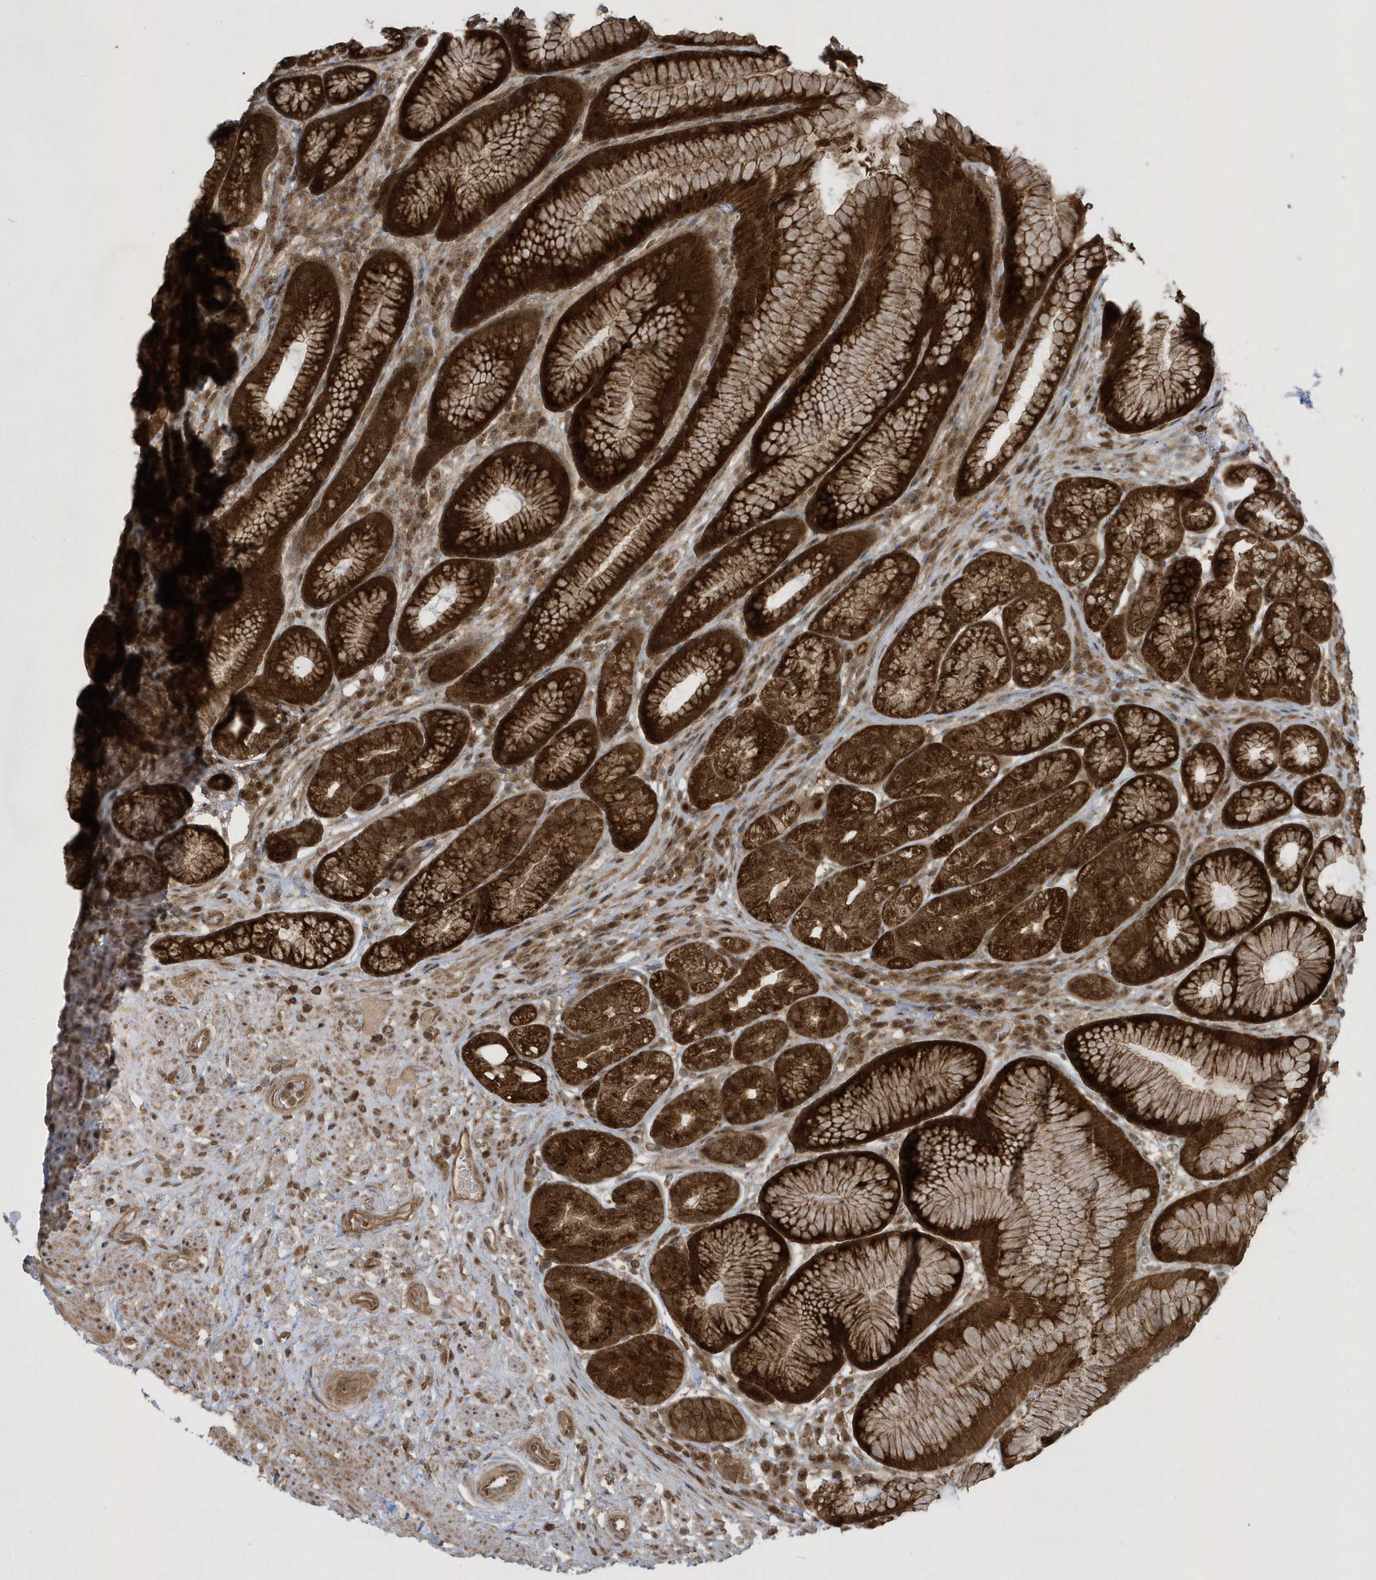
{"staining": {"intensity": "strong", "quantity": ">75%", "location": "cytoplasmic/membranous"}, "tissue": "stomach", "cell_type": "Glandular cells", "image_type": "normal", "snomed": [{"axis": "morphology", "description": "Normal tissue, NOS"}, {"axis": "topography", "description": "Stomach"}], "caption": "Strong cytoplasmic/membranous expression for a protein is identified in approximately >75% of glandular cells of normal stomach using immunohistochemistry (IHC).", "gene": "STAMBP", "patient": {"sex": "male", "age": 57}}